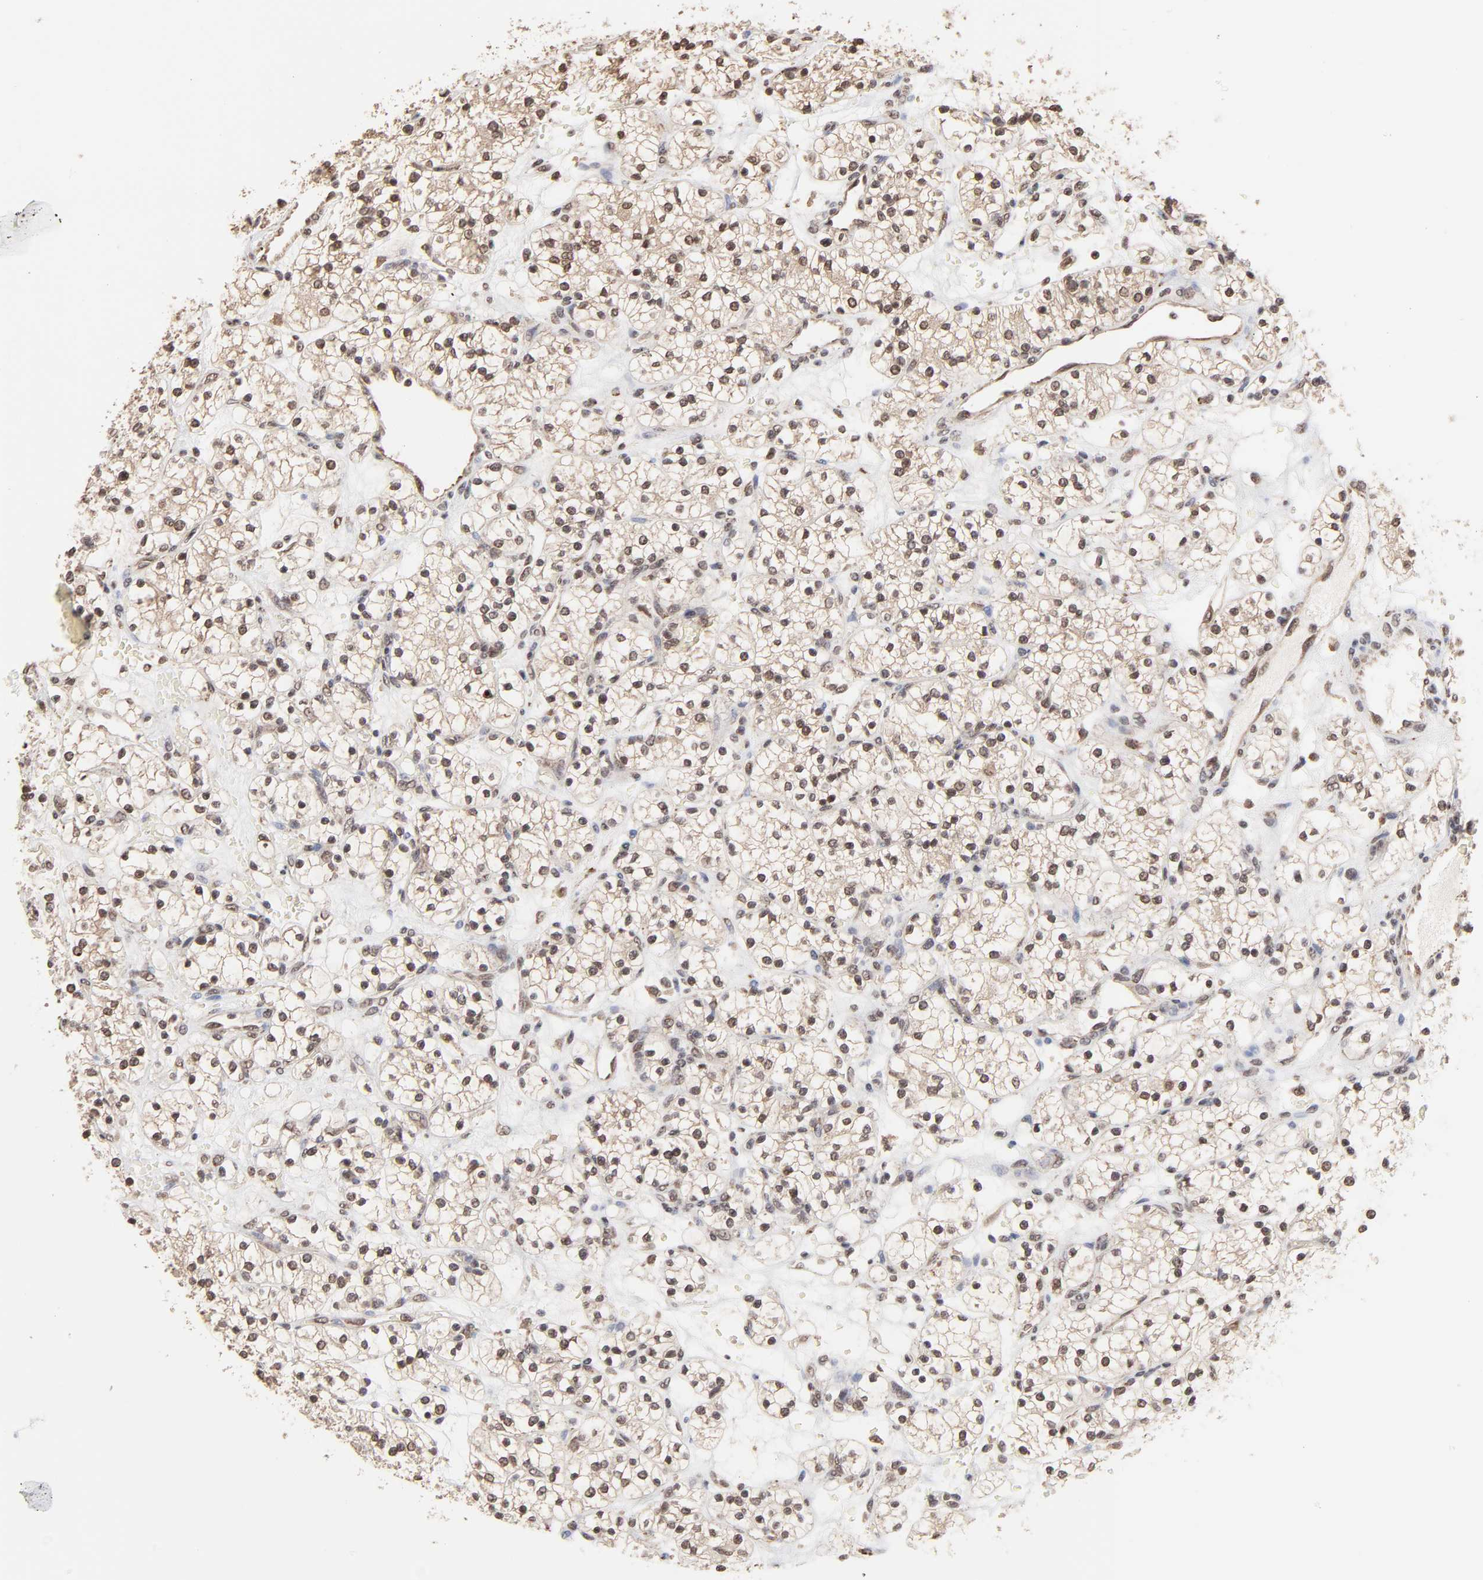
{"staining": {"intensity": "weak", "quantity": "<25%", "location": "cytoplasmic/membranous"}, "tissue": "renal cancer", "cell_type": "Tumor cells", "image_type": "cancer", "snomed": [{"axis": "morphology", "description": "Adenocarcinoma, NOS"}, {"axis": "topography", "description": "Kidney"}], "caption": "A photomicrograph of human adenocarcinoma (renal) is negative for staining in tumor cells.", "gene": "CHM", "patient": {"sex": "female", "age": 60}}